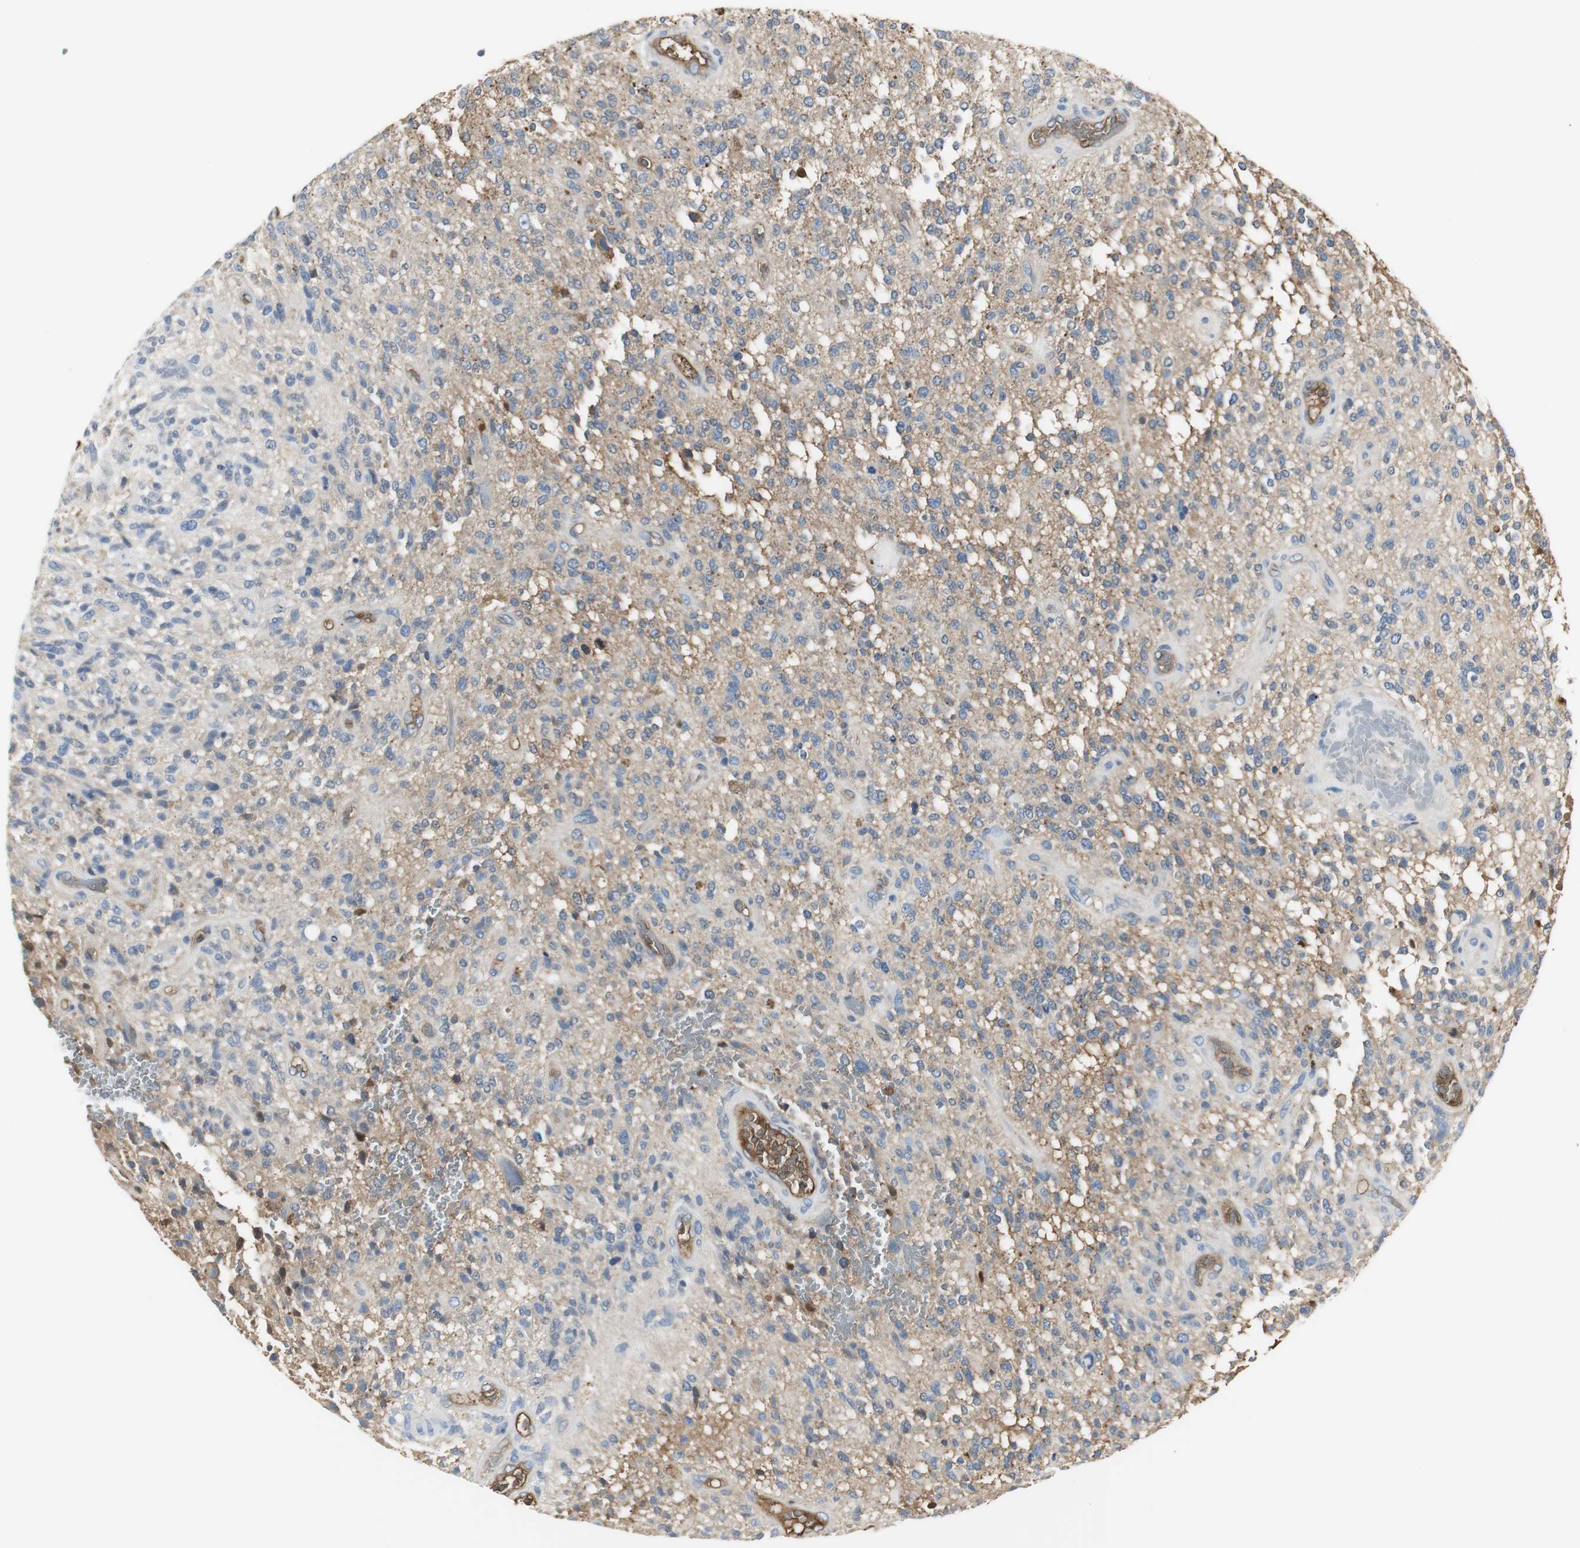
{"staining": {"intensity": "weak", "quantity": "25%-75%", "location": "cytoplasmic/membranous"}, "tissue": "glioma", "cell_type": "Tumor cells", "image_type": "cancer", "snomed": [{"axis": "morphology", "description": "Normal tissue, NOS"}, {"axis": "morphology", "description": "Glioma, malignant, High grade"}, {"axis": "topography", "description": "Cerebral cortex"}], "caption": "Protein staining of glioma tissue exhibits weak cytoplasmic/membranous staining in about 25%-75% of tumor cells. (IHC, brightfield microscopy, high magnification).", "gene": "IGHA1", "patient": {"sex": "male", "age": 75}}